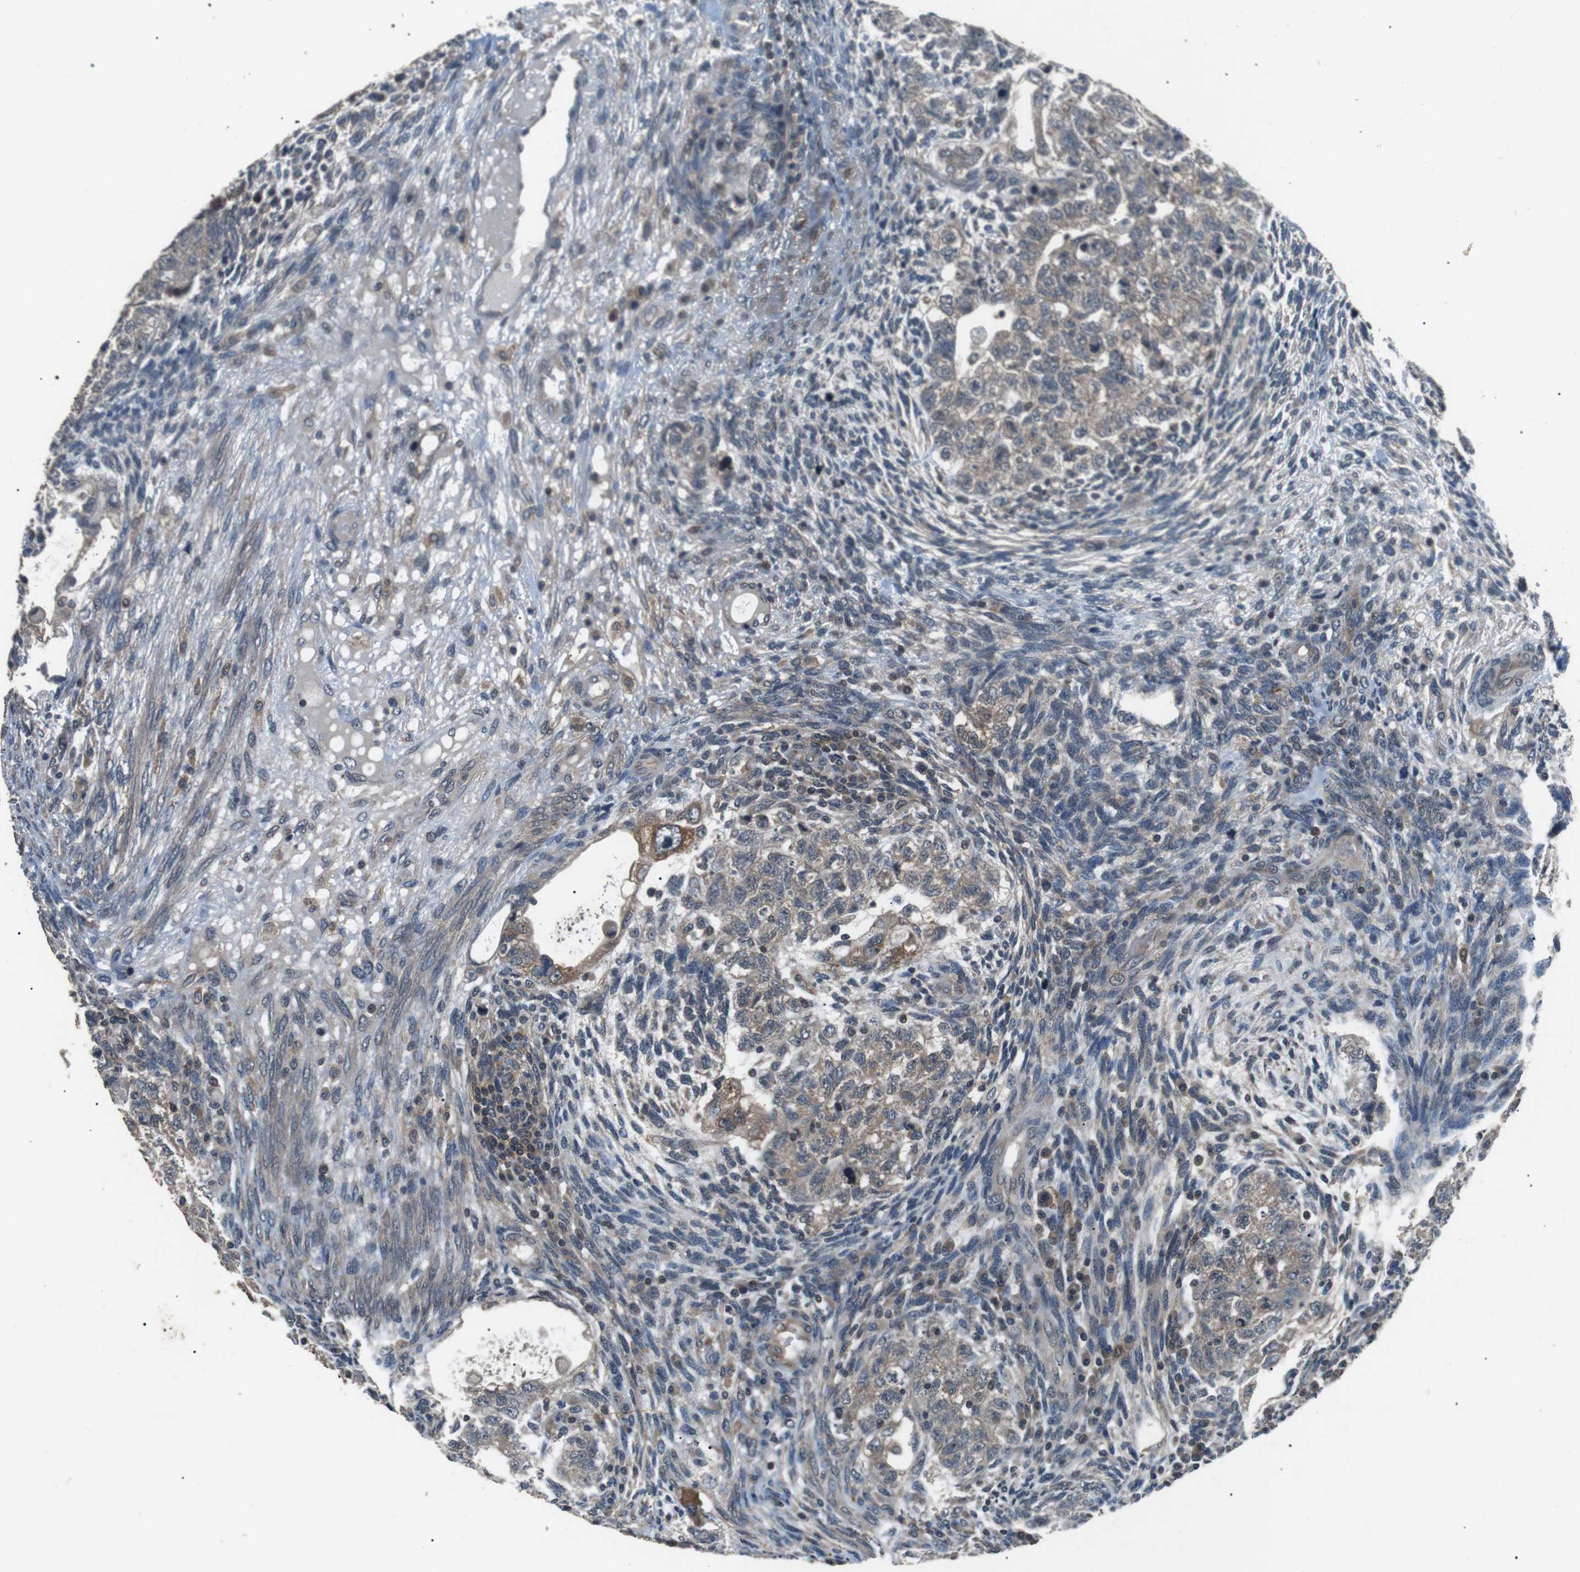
{"staining": {"intensity": "weak", "quantity": ">75%", "location": "cytoplasmic/membranous"}, "tissue": "testis cancer", "cell_type": "Tumor cells", "image_type": "cancer", "snomed": [{"axis": "morphology", "description": "Normal tissue, NOS"}, {"axis": "morphology", "description": "Carcinoma, Embryonal, NOS"}, {"axis": "topography", "description": "Testis"}], "caption": "This is an image of immunohistochemistry (IHC) staining of testis embryonal carcinoma, which shows weak expression in the cytoplasmic/membranous of tumor cells.", "gene": "NEK7", "patient": {"sex": "male", "age": 36}}